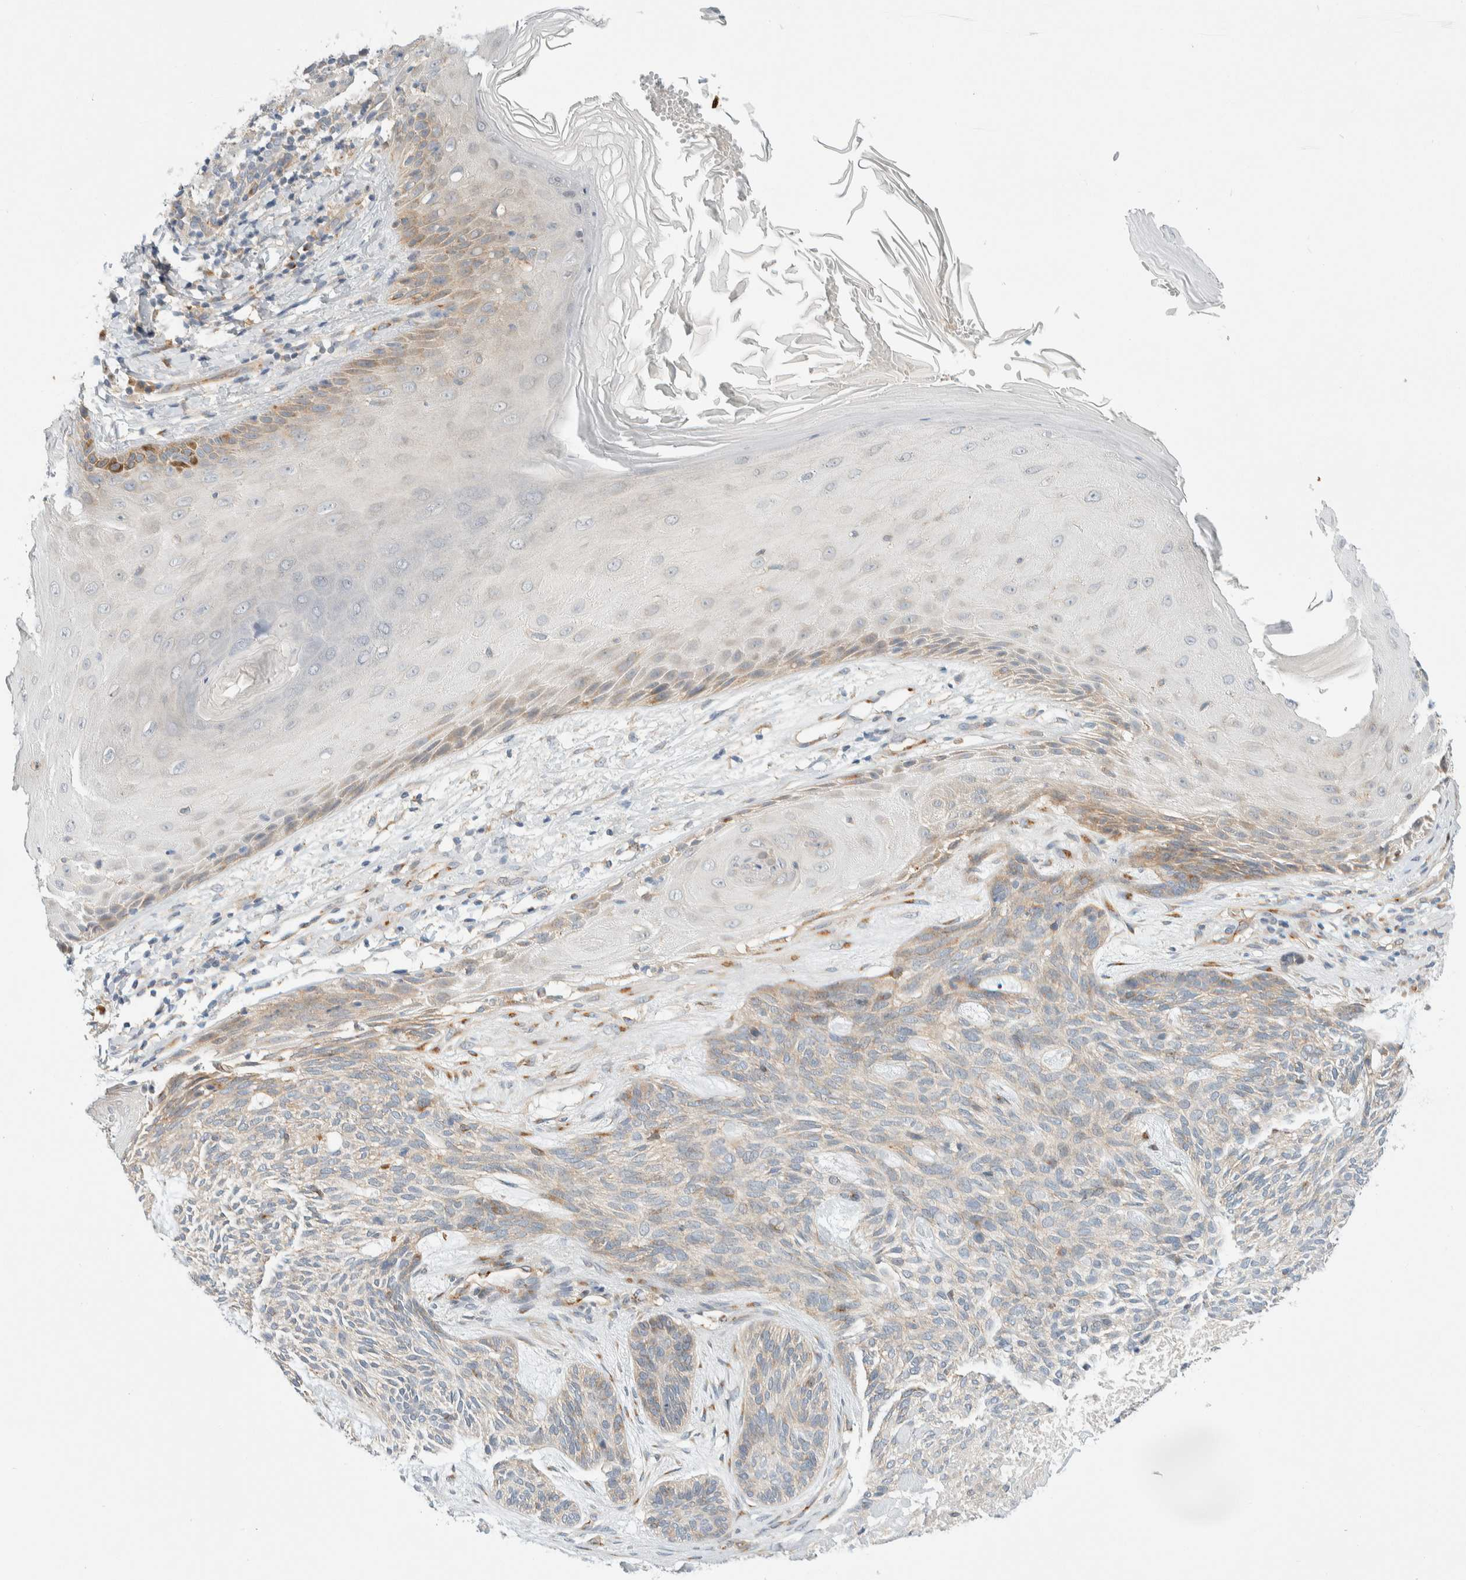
{"staining": {"intensity": "weak", "quantity": "<25%", "location": "cytoplasmic/membranous"}, "tissue": "skin cancer", "cell_type": "Tumor cells", "image_type": "cancer", "snomed": [{"axis": "morphology", "description": "Basal cell carcinoma"}, {"axis": "topography", "description": "Skin"}], "caption": "The micrograph exhibits no staining of tumor cells in skin cancer.", "gene": "TMEM184B", "patient": {"sex": "male", "age": 55}}